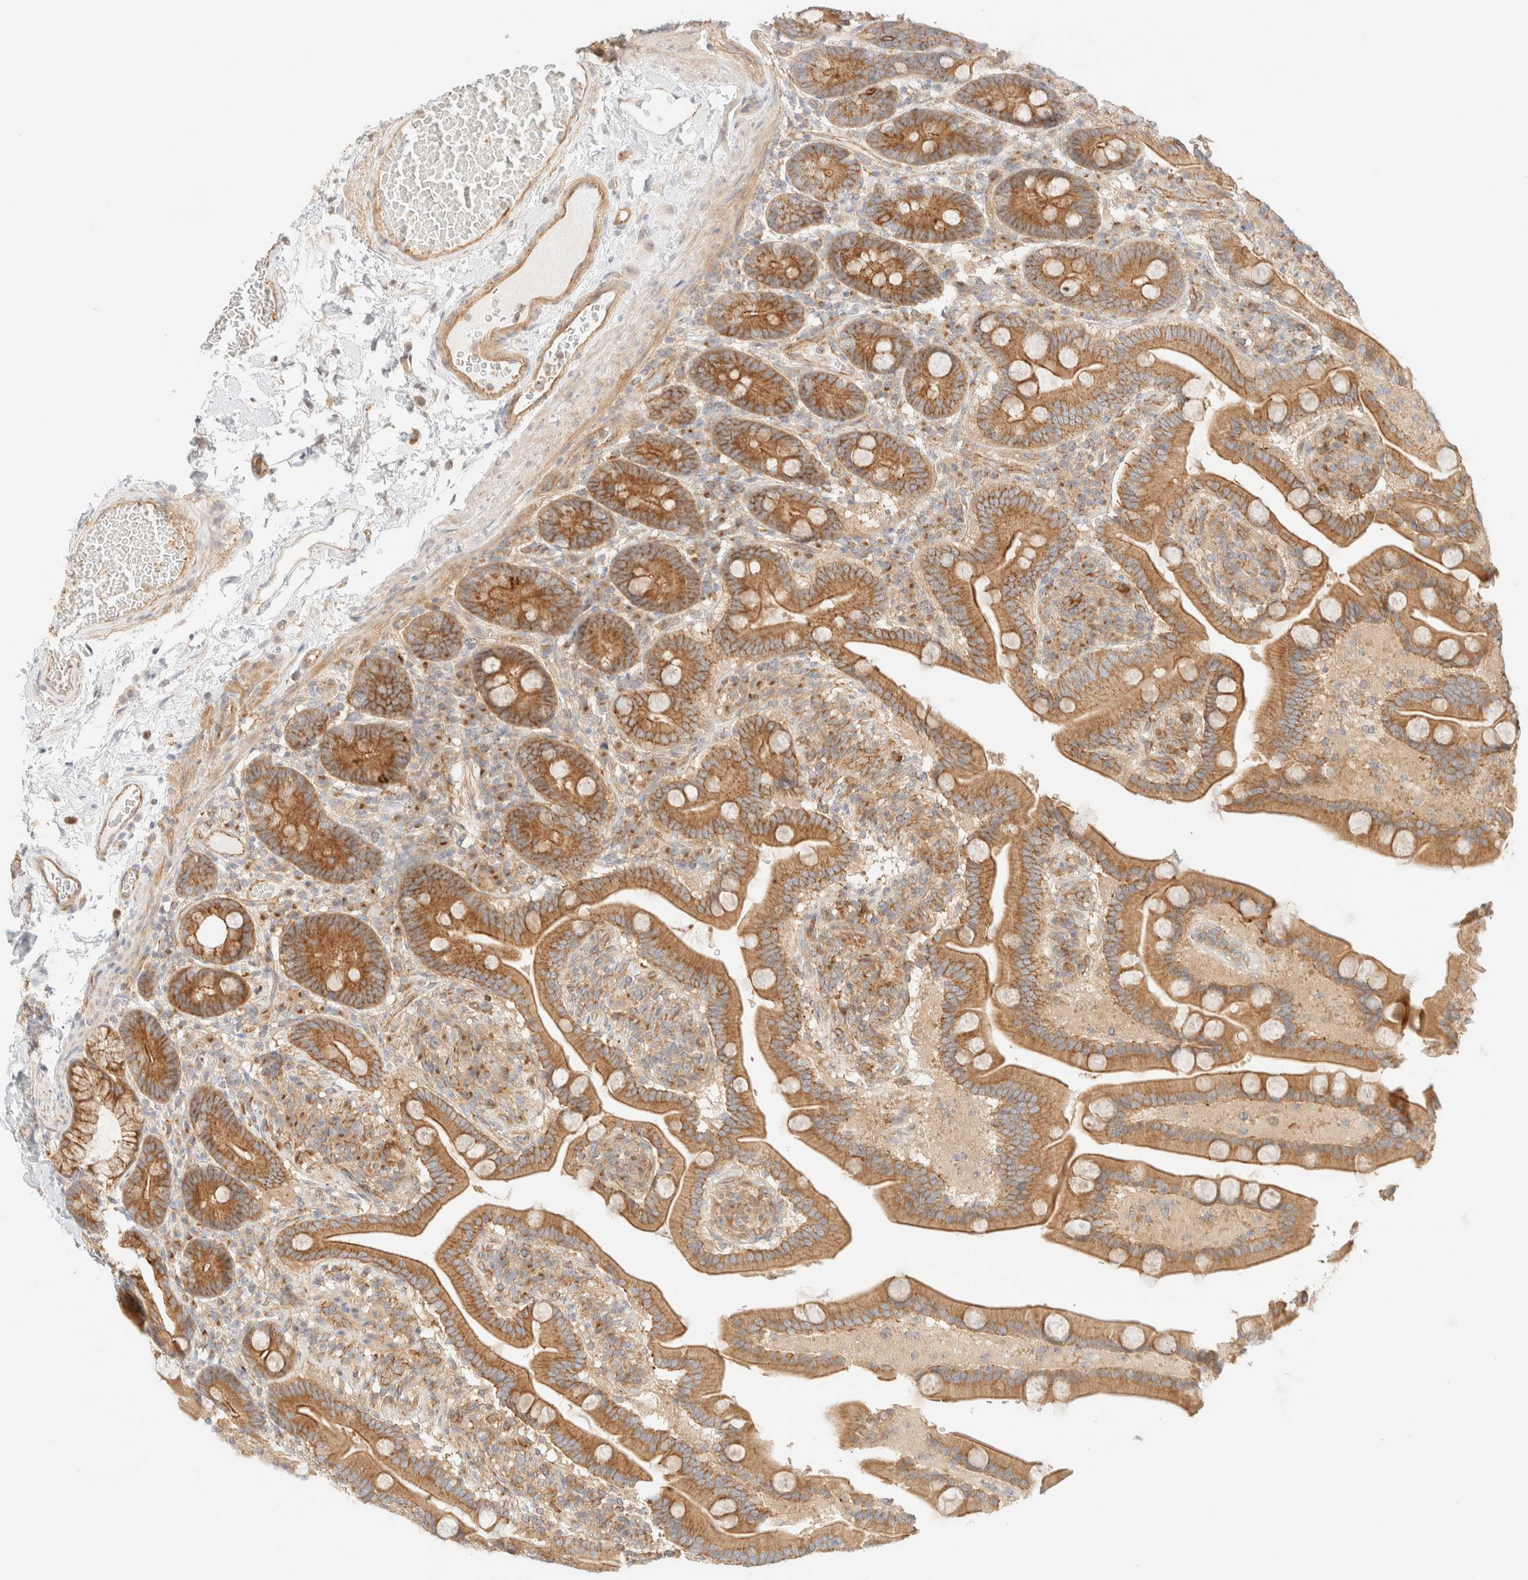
{"staining": {"intensity": "moderate", "quantity": ">75%", "location": "cytoplasmic/membranous"}, "tissue": "duodenum", "cell_type": "Glandular cells", "image_type": "normal", "snomed": [{"axis": "morphology", "description": "Normal tissue, NOS"}, {"axis": "topography", "description": "Duodenum"}], "caption": "Immunohistochemical staining of unremarkable human duodenum displays medium levels of moderate cytoplasmic/membranous staining in approximately >75% of glandular cells.", "gene": "MYO10", "patient": {"sex": "male", "age": 54}}